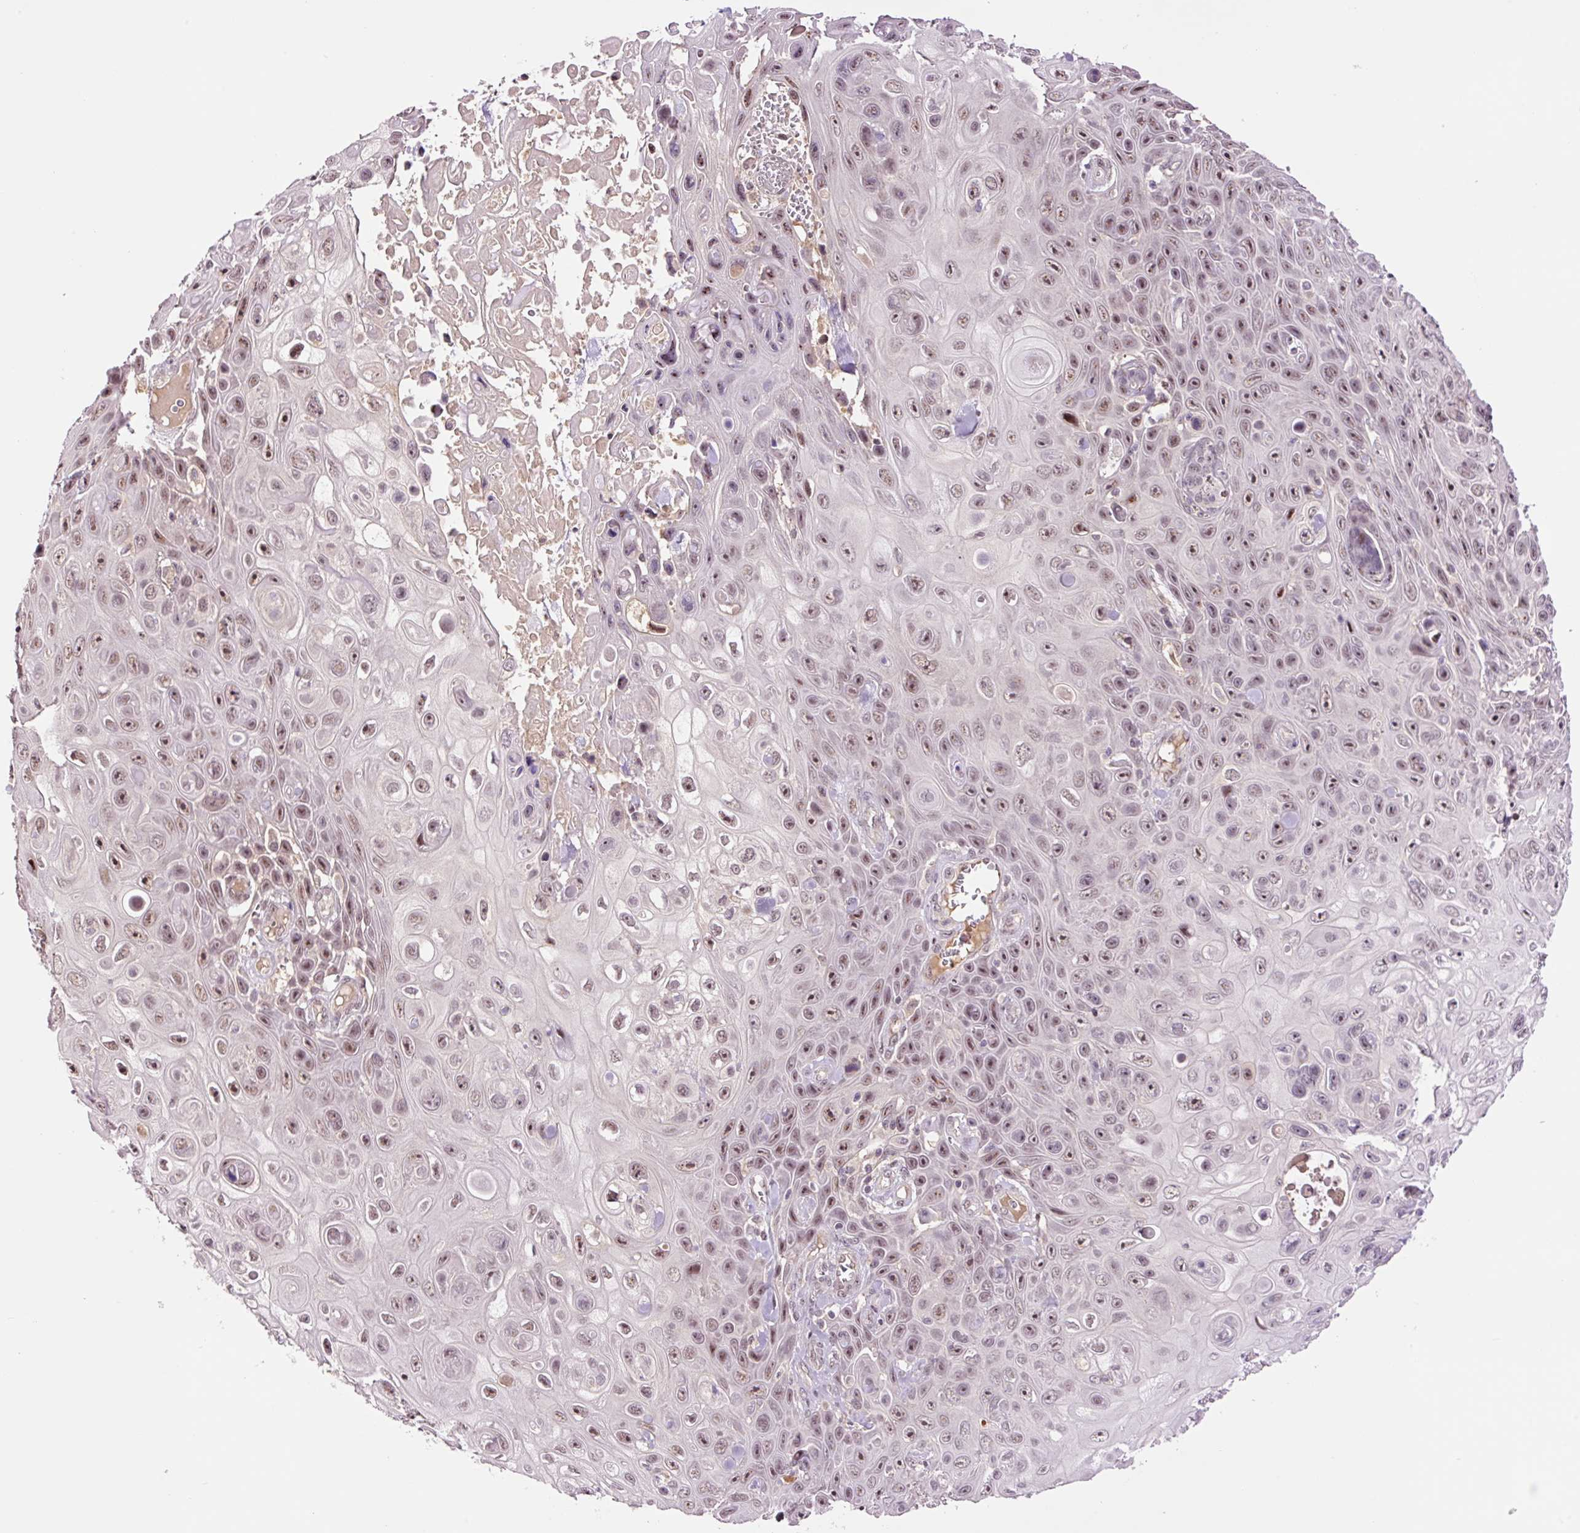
{"staining": {"intensity": "moderate", "quantity": "25%-75%", "location": "nuclear"}, "tissue": "skin cancer", "cell_type": "Tumor cells", "image_type": "cancer", "snomed": [{"axis": "morphology", "description": "Squamous cell carcinoma, NOS"}, {"axis": "topography", "description": "Skin"}], "caption": "Skin cancer tissue displays moderate nuclear staining in approximately 25%-75% of tumor cells", "gene": "DPPA4", "patient": {"sex": "male", "age": 82}}